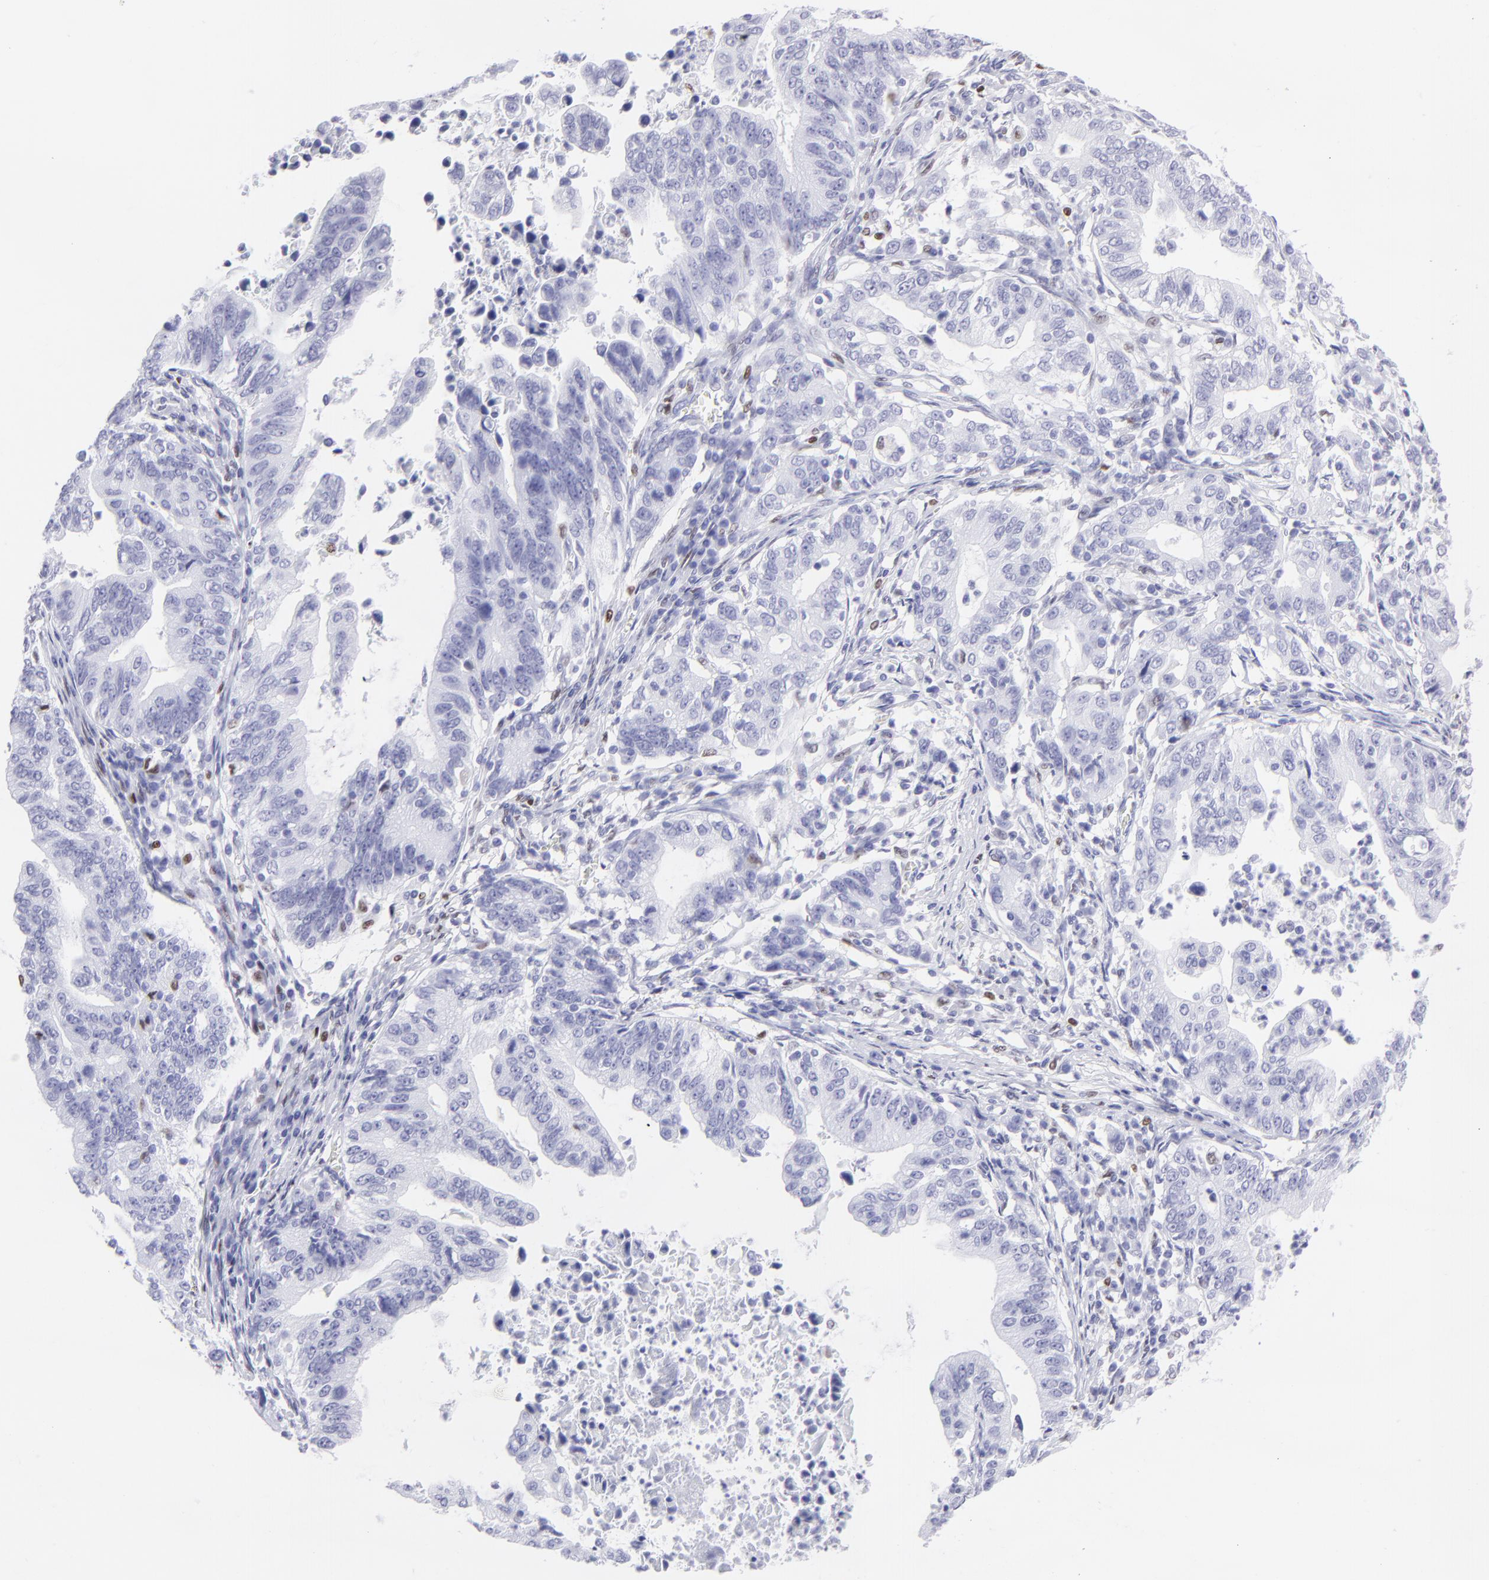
{"staining": {"intensity": "negative", "quantity": "none", "location": "none"}, "tissue": "stomach cancer", "cell_type": "Tumor cells", "image_type": "cancer", "snomed": [{"axis": "morphology", "description": "Adenocarcinoma, NOS"}, {"axis": "topography", "description": "Stomach, upper"}], "caption": "Tumor cells are negative for brown protein staining in adenocarcinoma (stomach).", "gene": "MITF", "patient": {"sex": "female", "age": 50}}